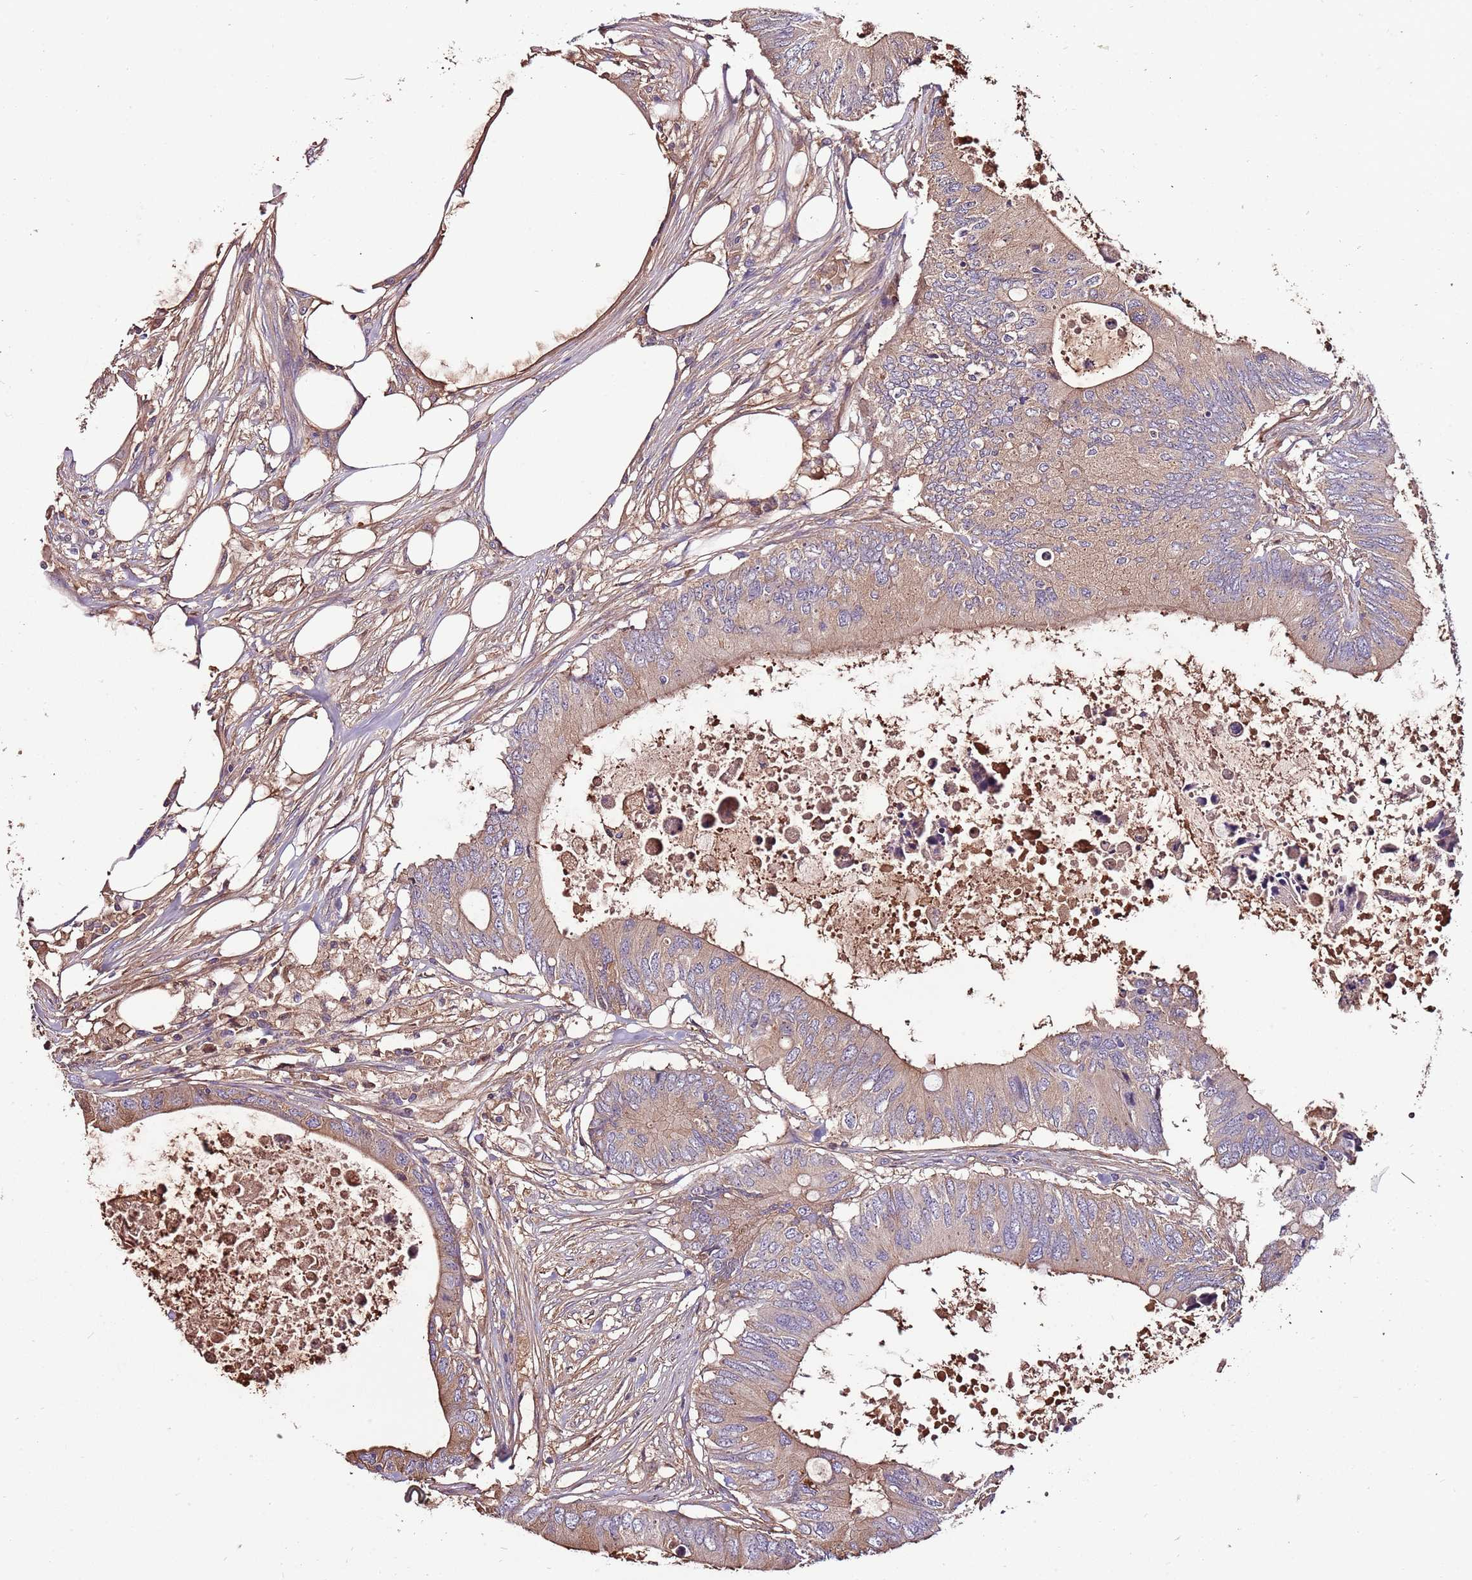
{"staining": {"intensity": "weak", "quantity": ">75%", "location": "cytoplasmic/membranous"}, "tissue": "colorectal cancer", "cell_type": "Tumor cells", "image_type": "cancer", "snomed": [{"axis": "morphology", "description": "Adenocarcinoma, NOS"}, {"axis": "topography", "description": "Colon"}], "caption": "Immunohistochemistry (IHC) photomicrograph of colorectal cancer (adenocarcinoma) stained for a protein (brown), which shows low levels of weak cytoplasmic/membranous staining in approximately >75% of tumor cells.", "gene": "DENR", "patient": {"sex": "male", "age": 71}}